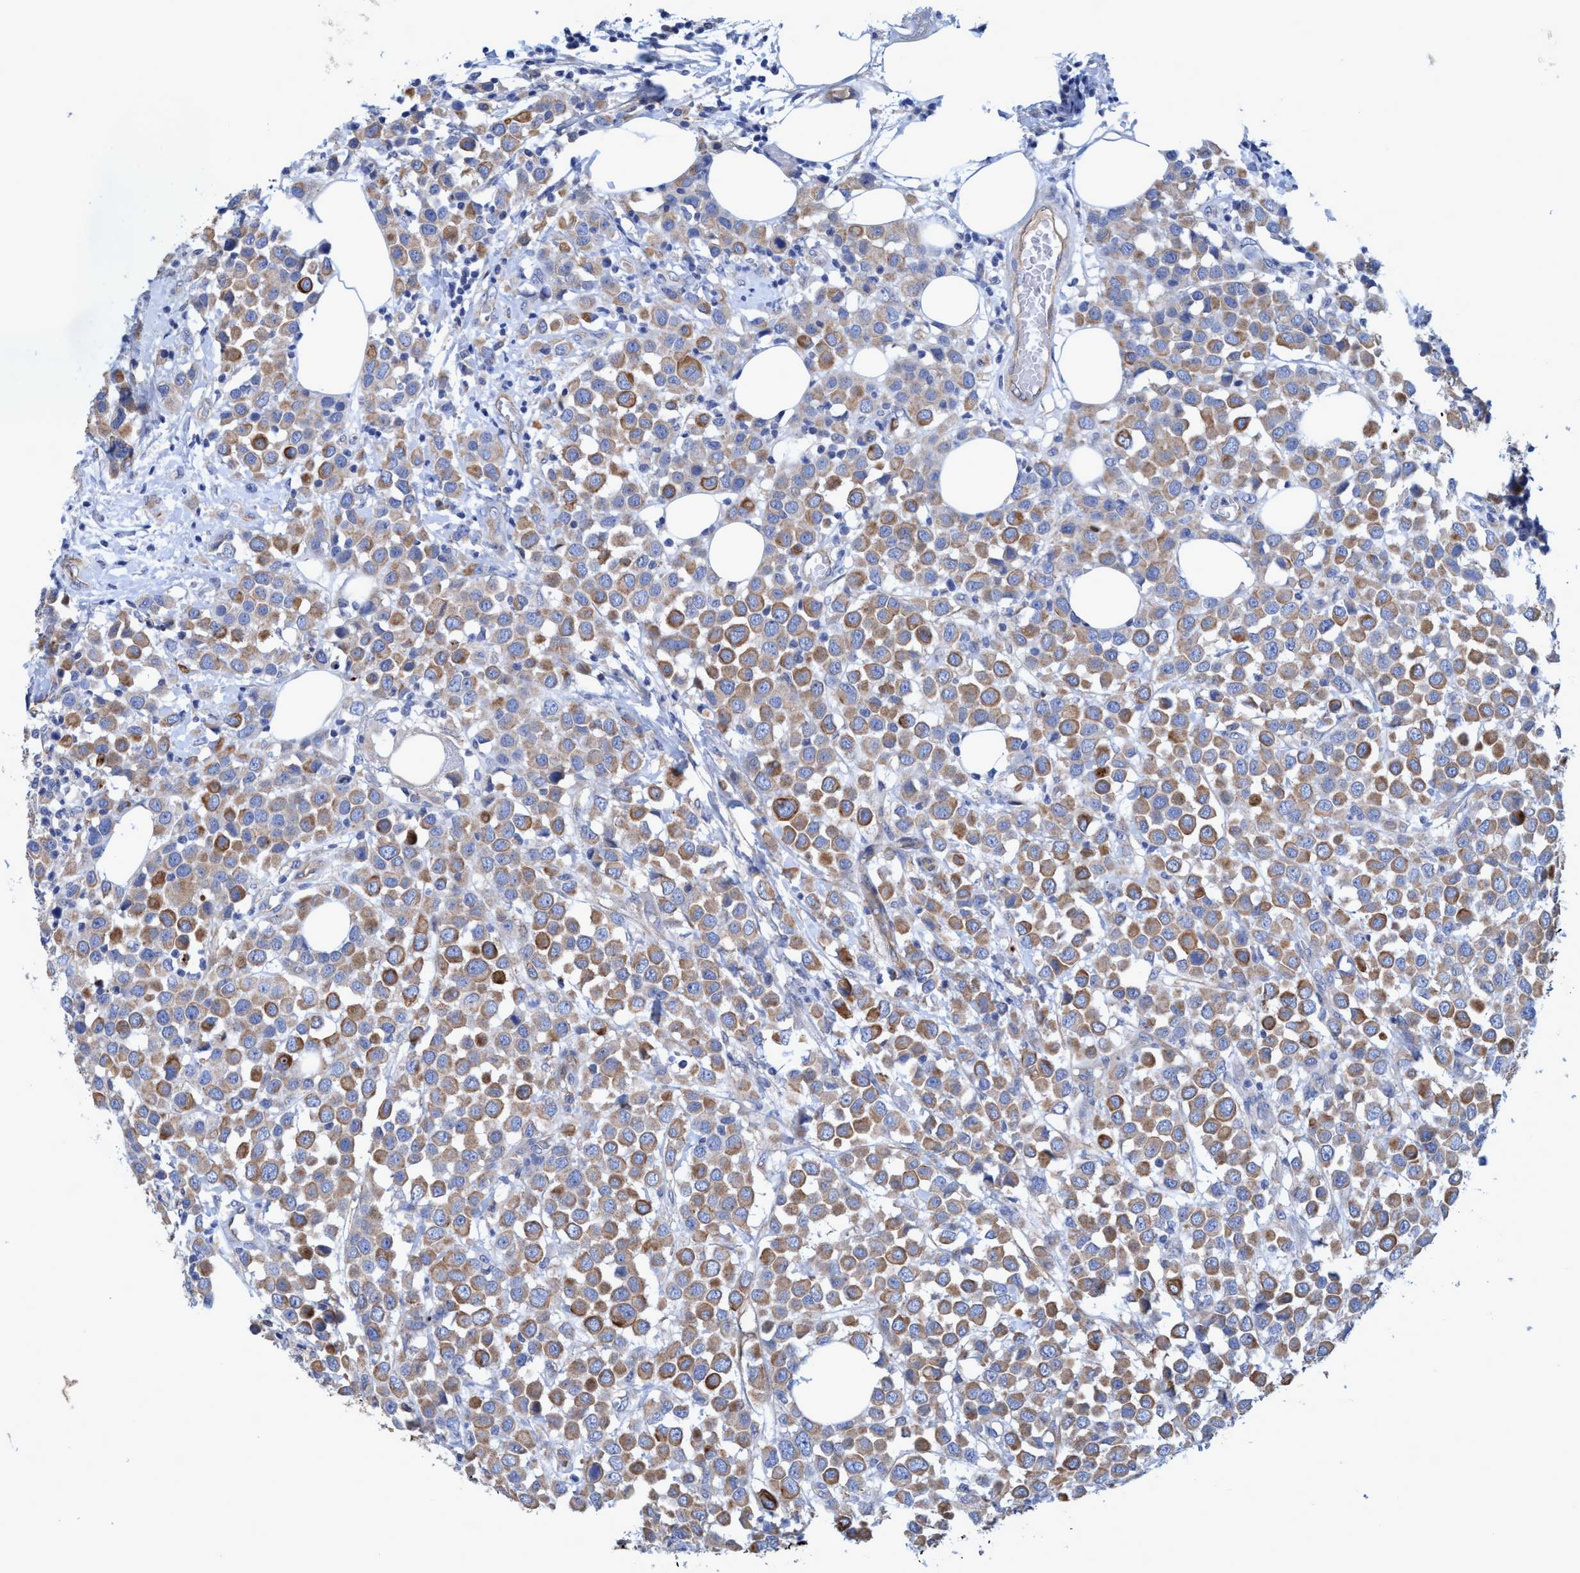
{"staining": {"intensity": "moderate", "quantity": ">75%", "location": "cytoplasmic/membranous"}, "tissue": "breast cancer", "cell_type": "Tumor cells", "image_type": "cancer", "snomed": [{"axis": "morphology", "description": "Duct carcinoma"}, {"axis": "topography", "description": "Breast"}], "caption": "Breast cancer stained for a protein (brown) exhibits moderate cytoplasmic/membranous positive staining in approximately >75% of tumor cells.", "gene": "GULP1", "patient": {"sex": "female", "age": 61}}